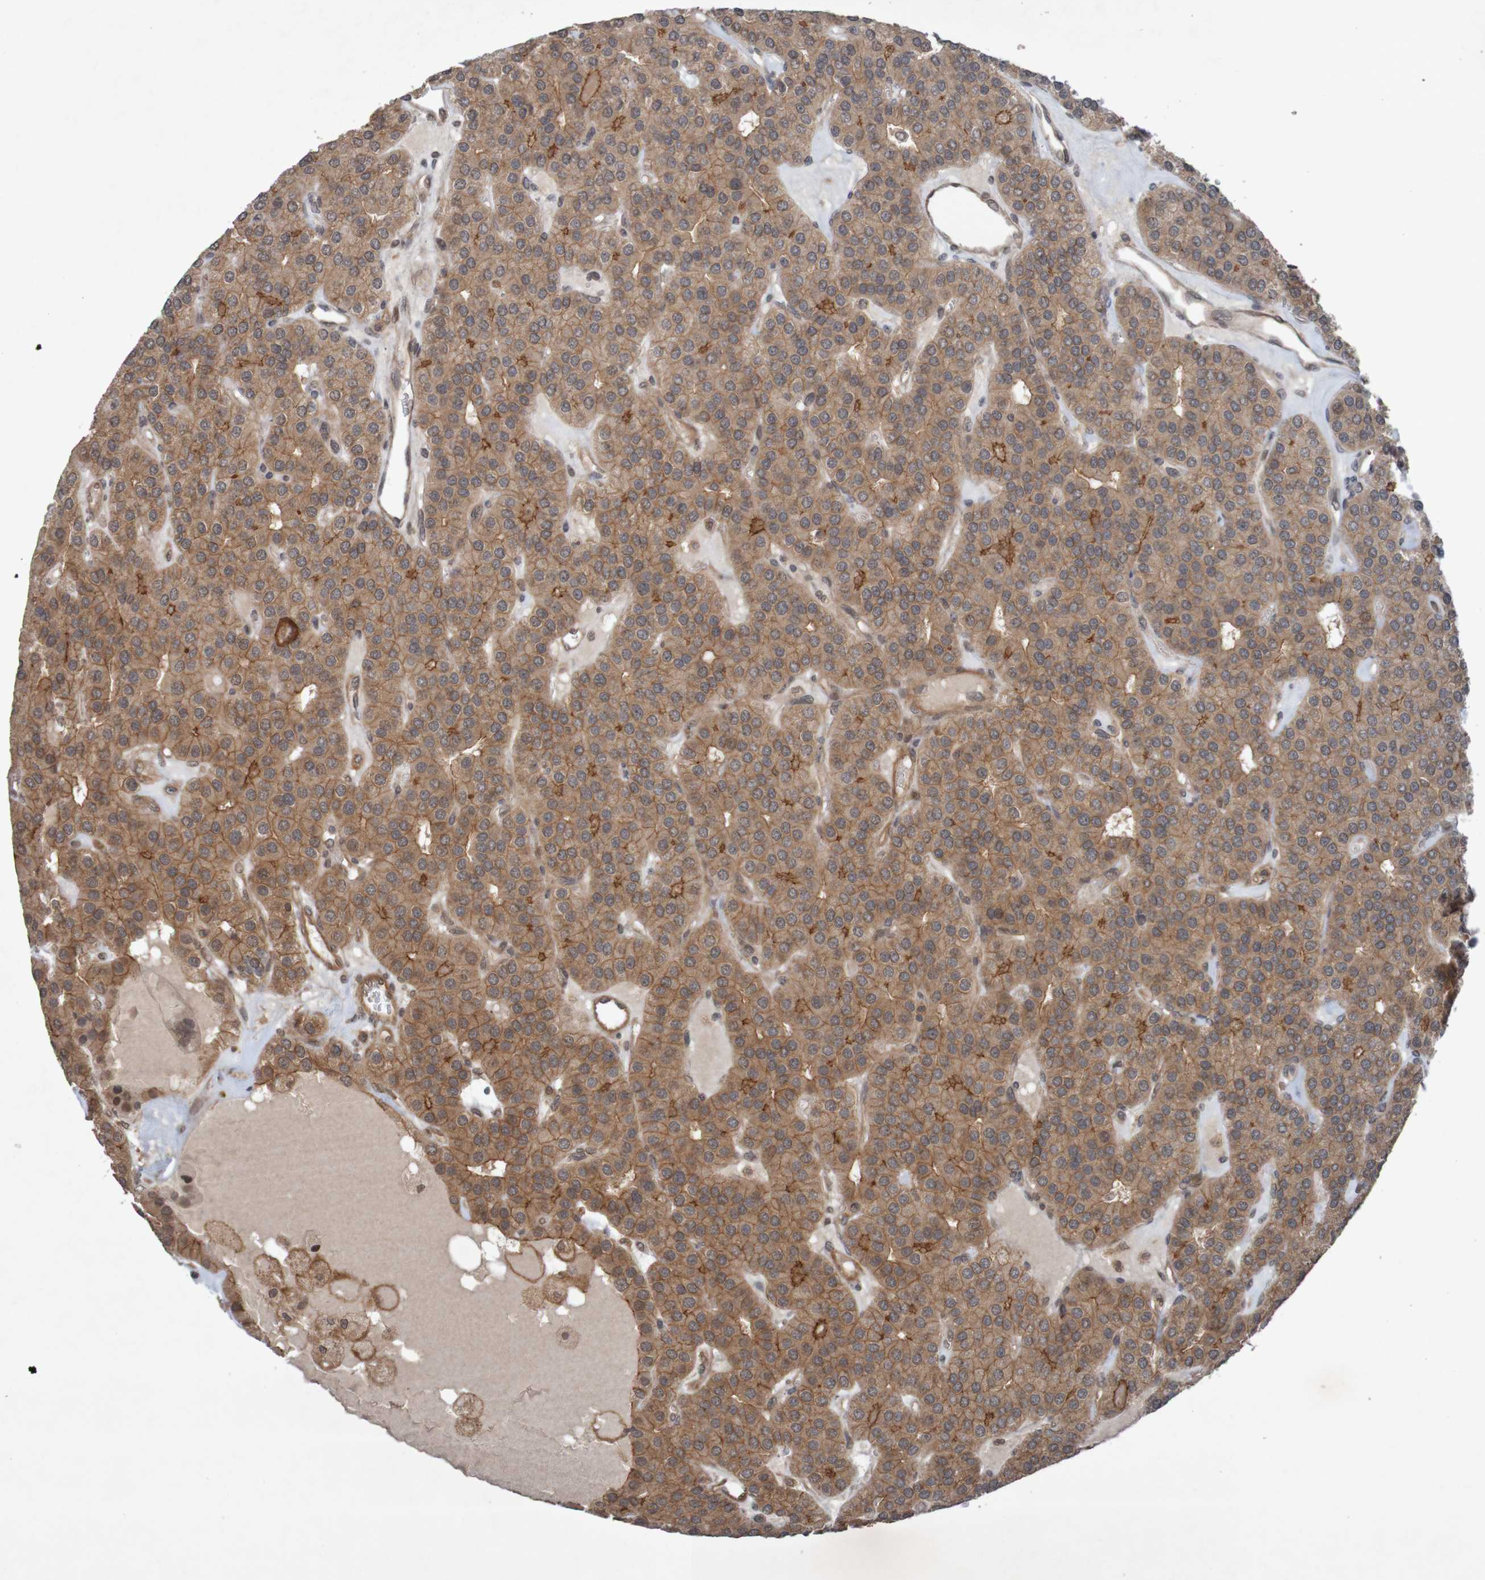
{"staining": {"intensity": "moderate", "quantity": ">75%", "location": "cytoplasmic/membranous"}, "tissue": "parathyroid gland", "cell_type": "Glandular cells", "image_type": "normal", "snomed": [{"axis": "morphology", "description": "Normal tissue, NOS"}, {"axis": "morphology", "description": "Adenoma, NOS"}, {"axis": "topography", "description": "Parathyroid gland"}], "caption": "Moderate cytoplasmic/membranous protein positivity is present in approximately >75% of glandular cells in parathyroid gland.", "gene": "ARHGEF11", "patient": {"sex": "female", "age": 86}}